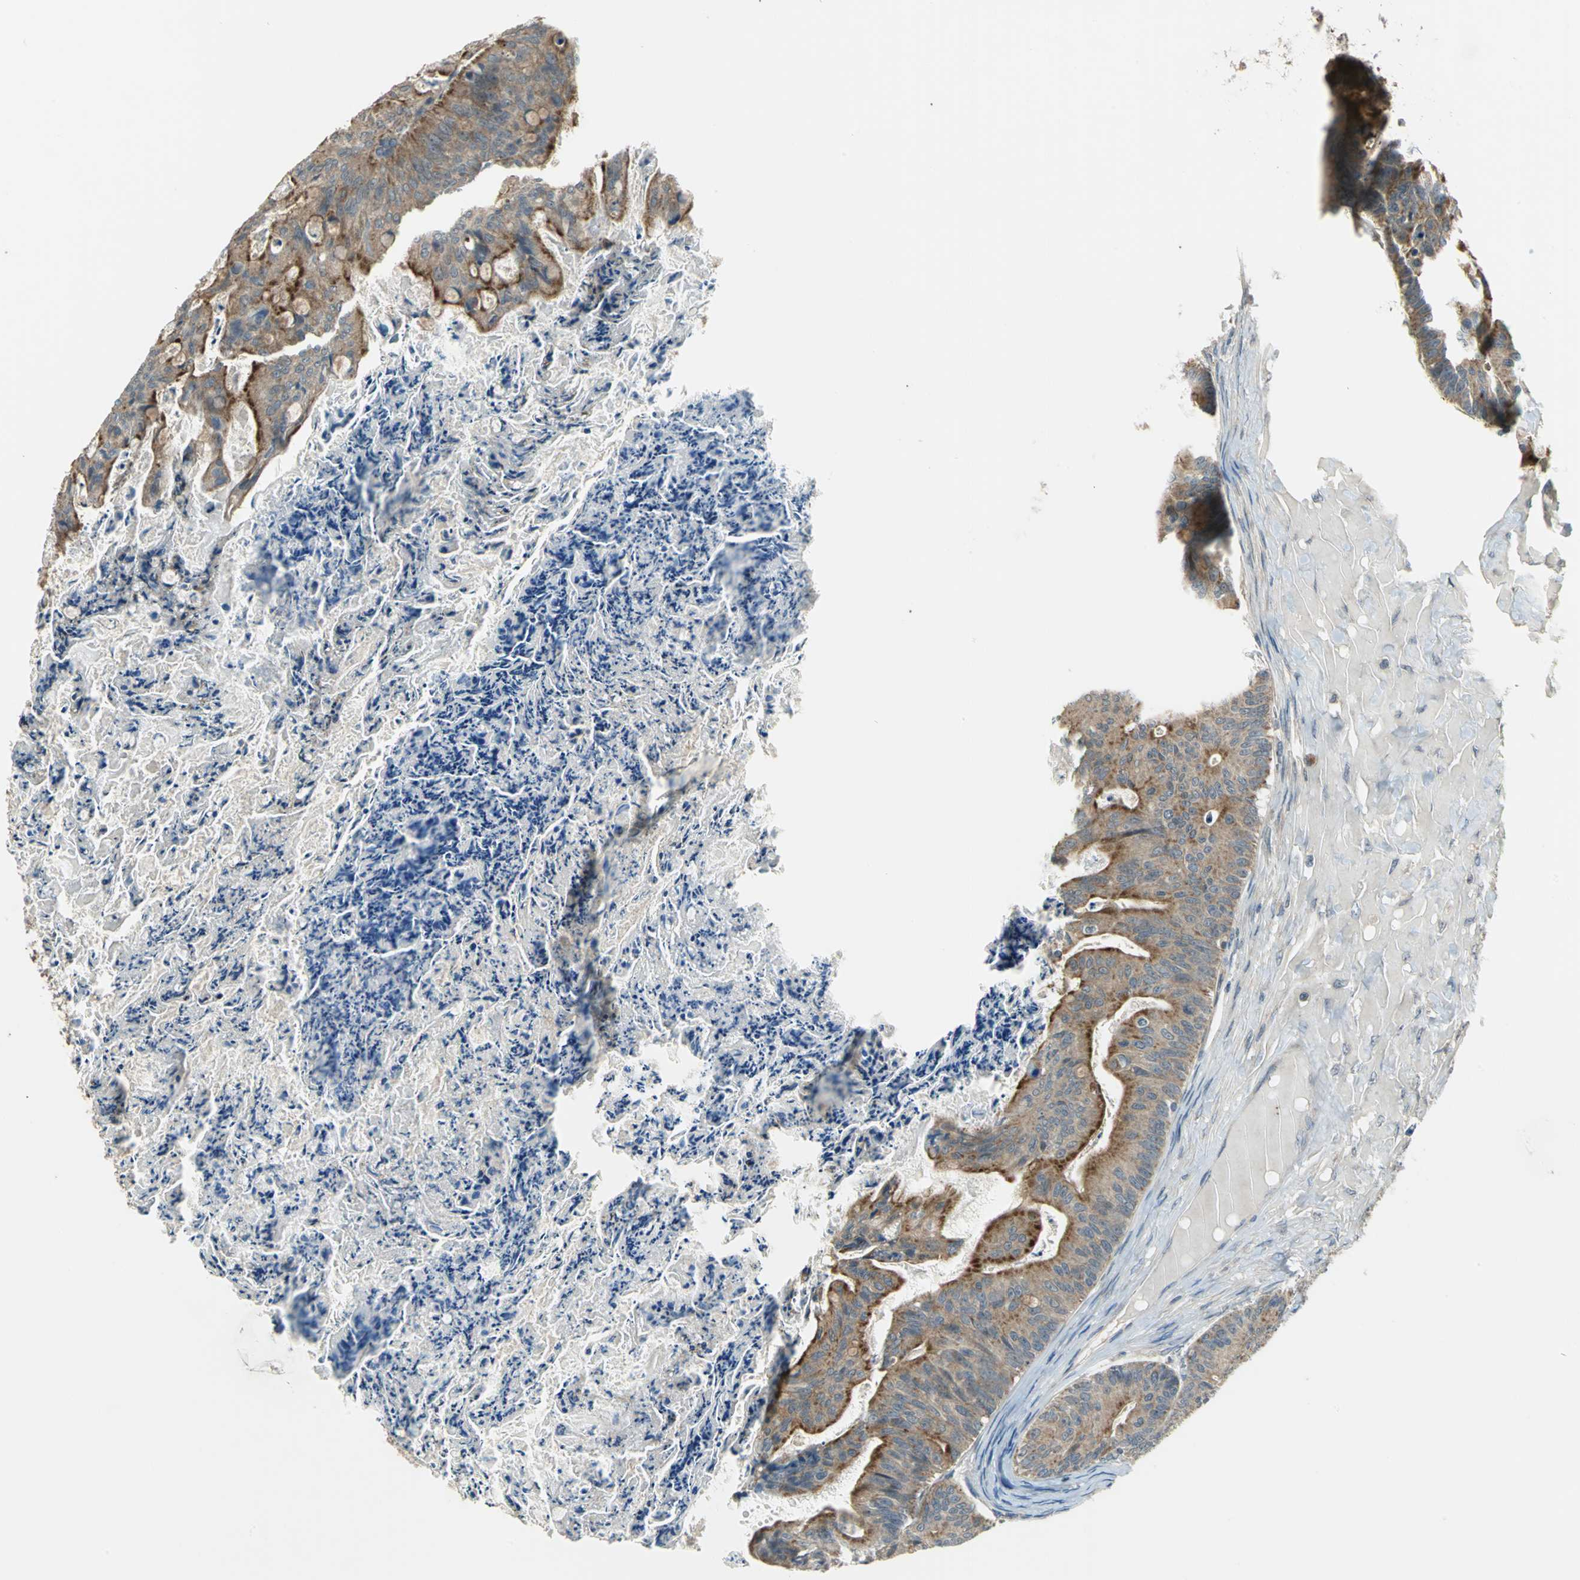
{"staining": {"intensity": "strong", "quantity": ">75%", "location": "cytoplasmic/membranous"}, "tissue": "ovarian cancer", "cell_type": "Tumor cells", "image_type": "cancer", "snomed": [{"axis": "morphology", "description": "Cystadenocarcinoma, mucinous, NOS"}, {"axis": "topography", "description": "Ovary"}], "caption": "IHC image of human mucinous cystadenocarcinoma (ovarian) stained for a protein (brown), which demonstrates high levels of strong cytoplasmic/membranous positivity in approximately >75% of tumor cells.", "gene": "TRAK1", "patient": {"sex": "female", "age": 36}}